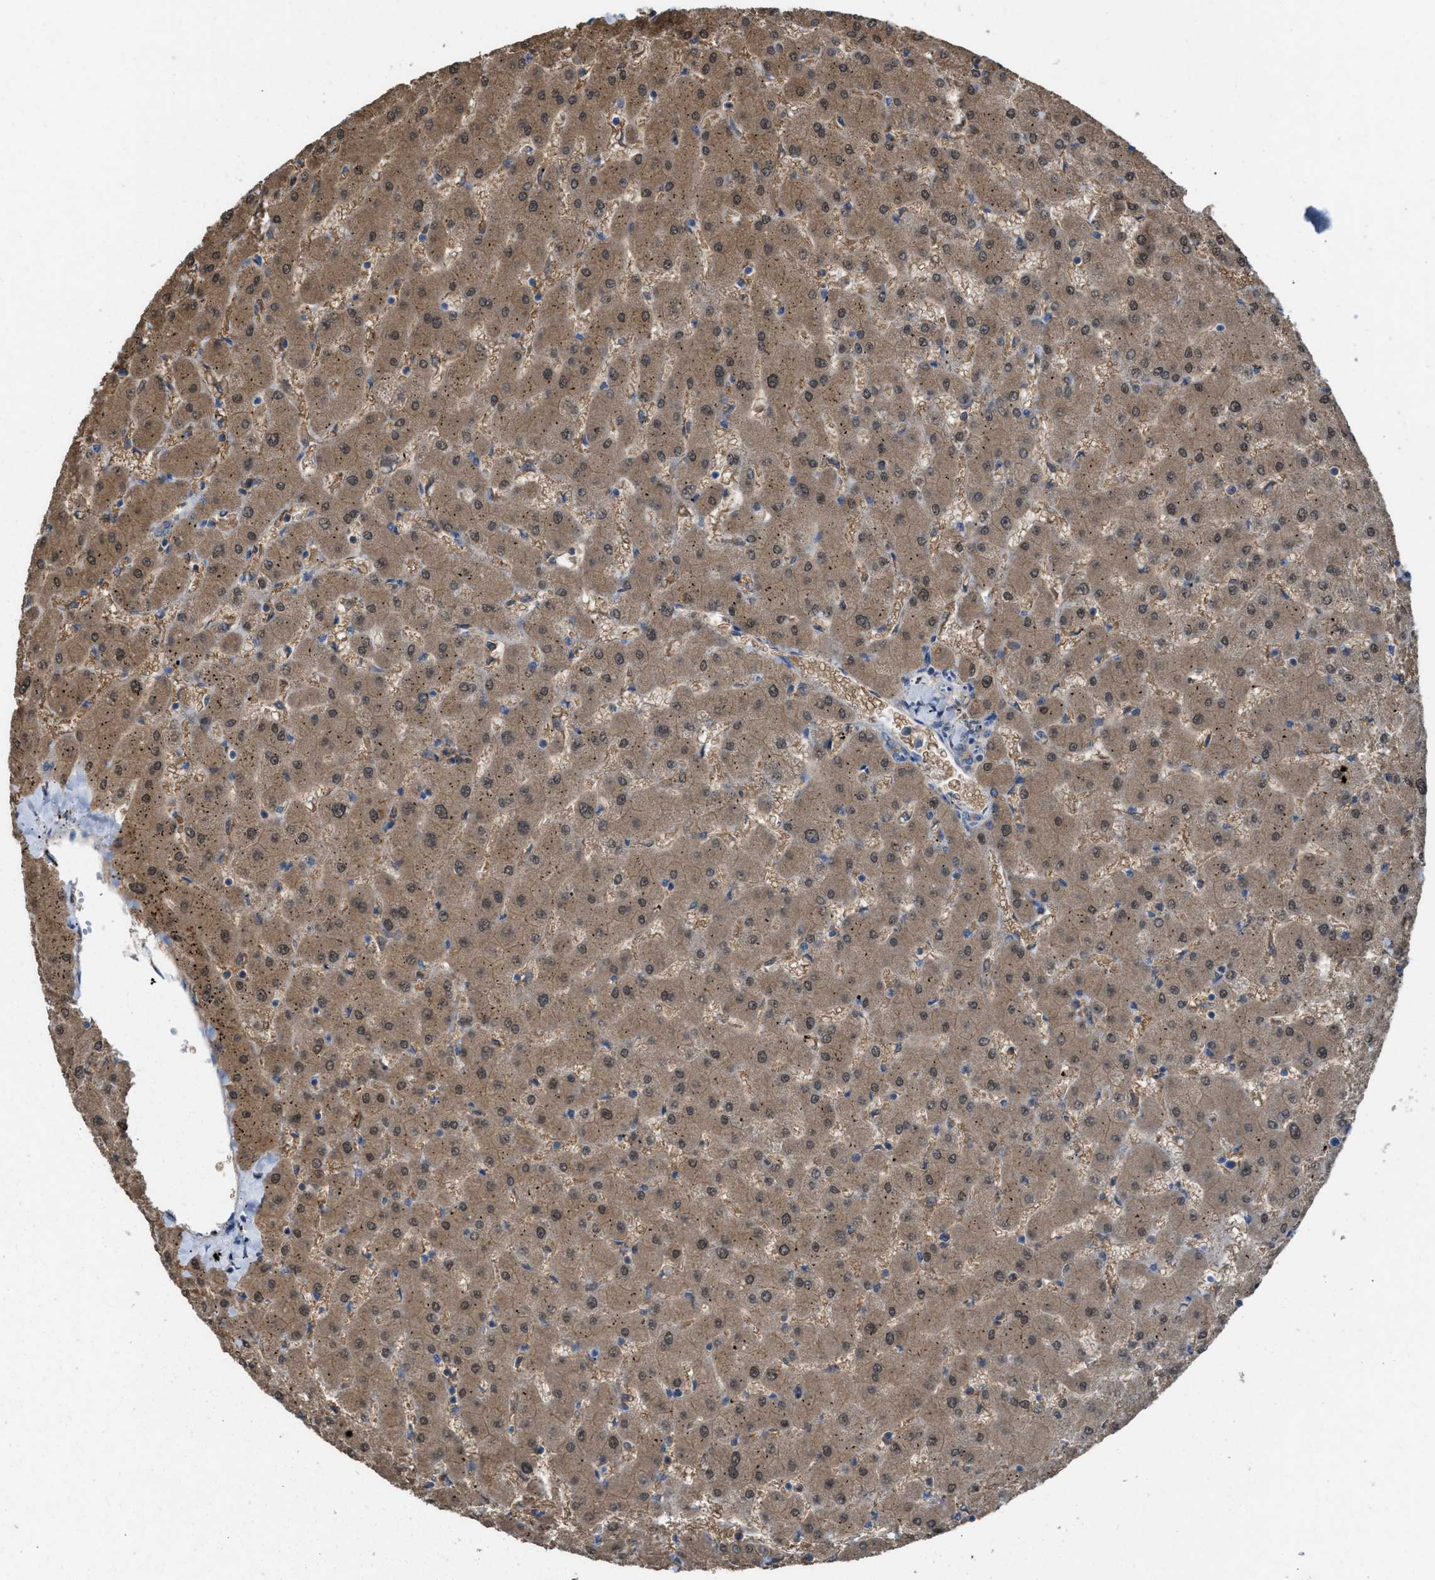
{"staining": {"intensity": "moderate", "quantity": "25%-75%", "location": "cytoplasmic/membranous"}, "tissue": "liver", "cell_type": "Cholangiocytes", "image_type": "normal", "snomed": [{"axis": "morphology", "description": "Normal tissue, NOS"}, {"axis": "topography", "description": "Liver"}], "caption": "An IHC micrograph of unremarkable tissue is shown. Protein staining in brown labels moderate cytoplasmic/membranous positivity in liver within cholangiocytes. The staining was performed using DAB to visualize the protein expression in brown, while the nuclei were stained in blue with hematoxylin (Magnification: 20x).", "gene": "NQO2", "patient": {"sex": "female", "age": 63}}